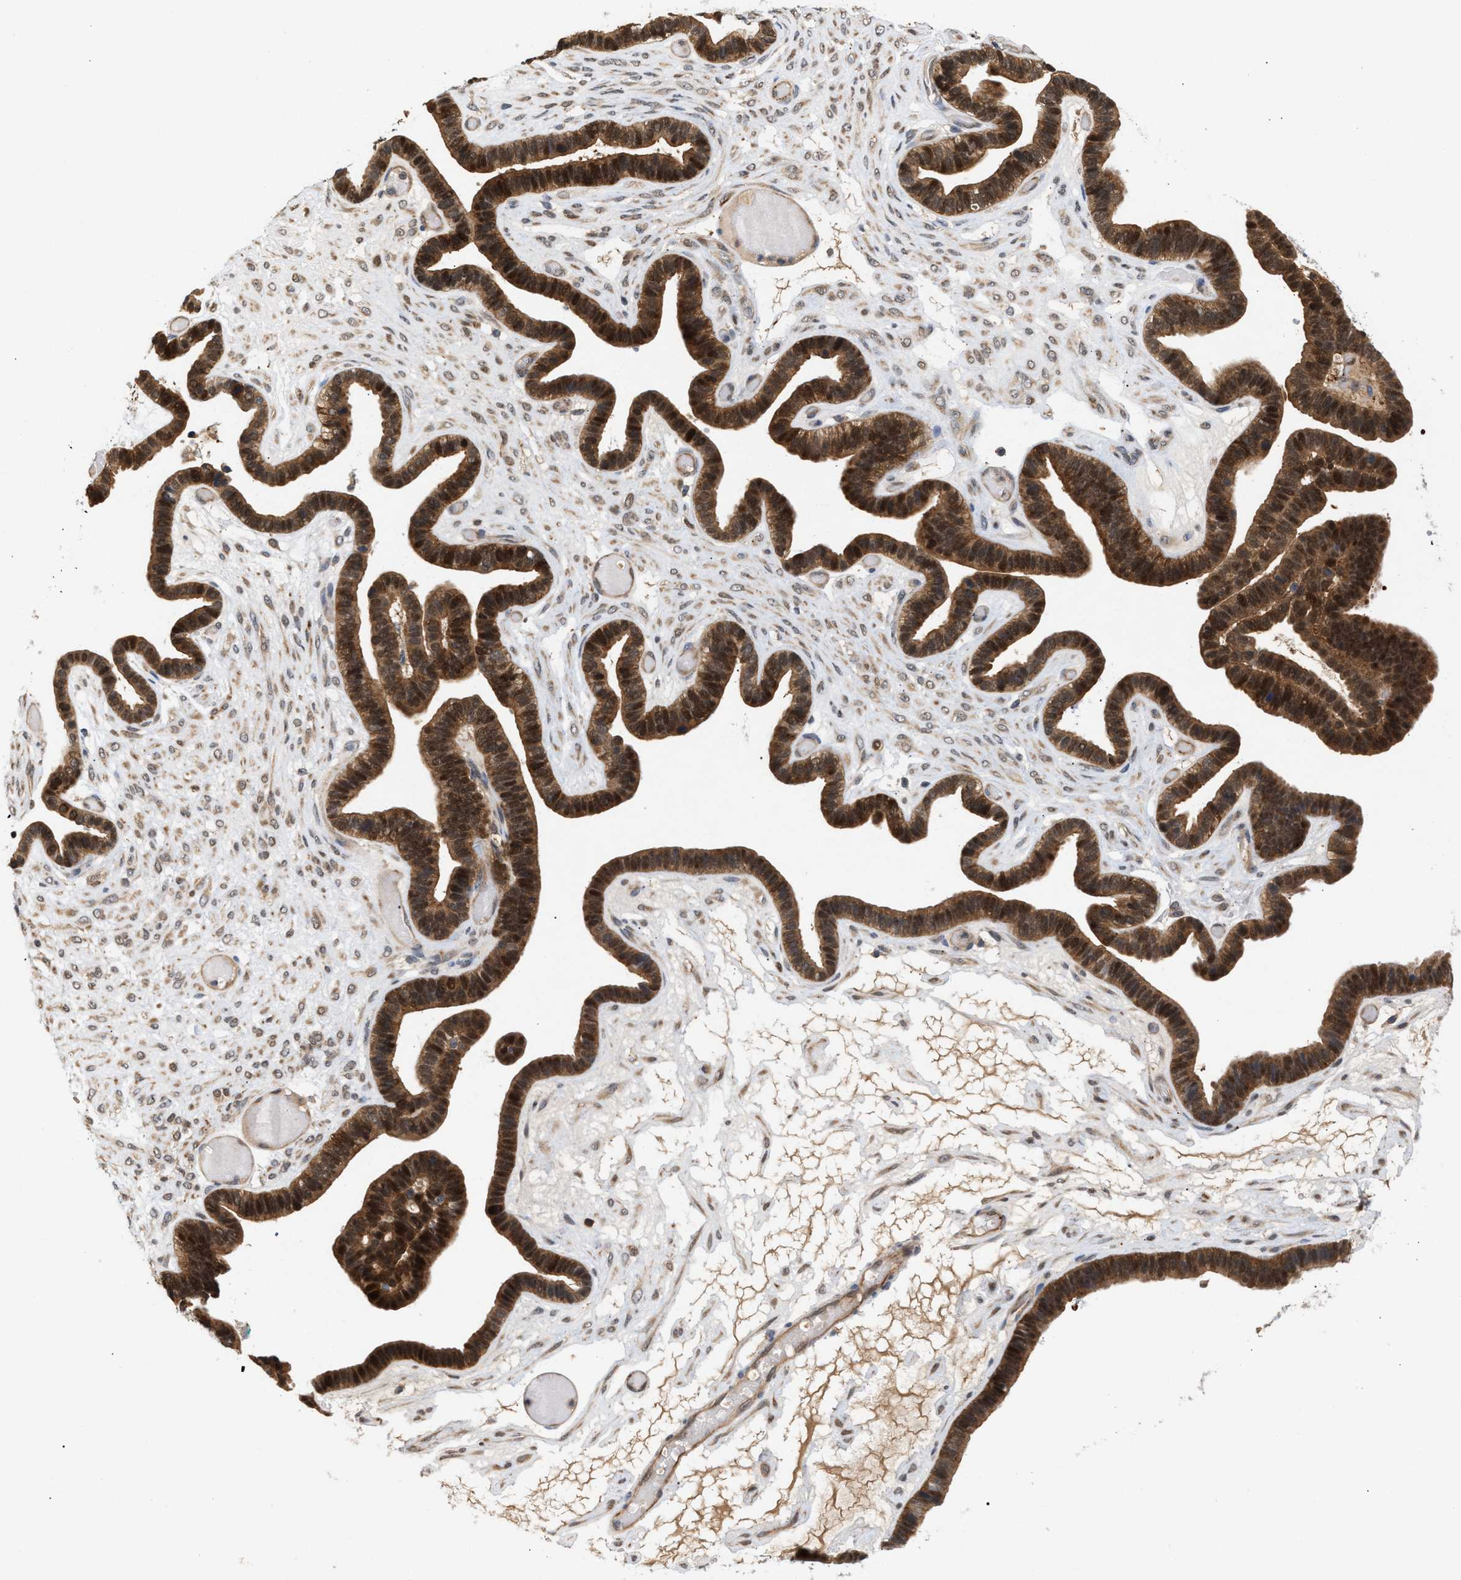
{"staining": {"intensity": "strong", "quantity": ">75%", "location": "cytoplasmic/membranous,nuclear"}, "tissue": "ovarian cancer", "cell_type": "Tumor cells", "image_type": "cancer", "snomed": [{"axis": "morphology", "description": "Cystadenocarcinoma, serous, NOS"}, {"axis": "topography", "description": "Ovary"}], "caption": "Human ovarian cancer stained for a protein (brown) displays strong cytoplasmic/membranous and nuclear positive positivity in about >75% of tumor cells.", "gene": "GLOD4", "patient": {"sex": "female", "age": 56}}